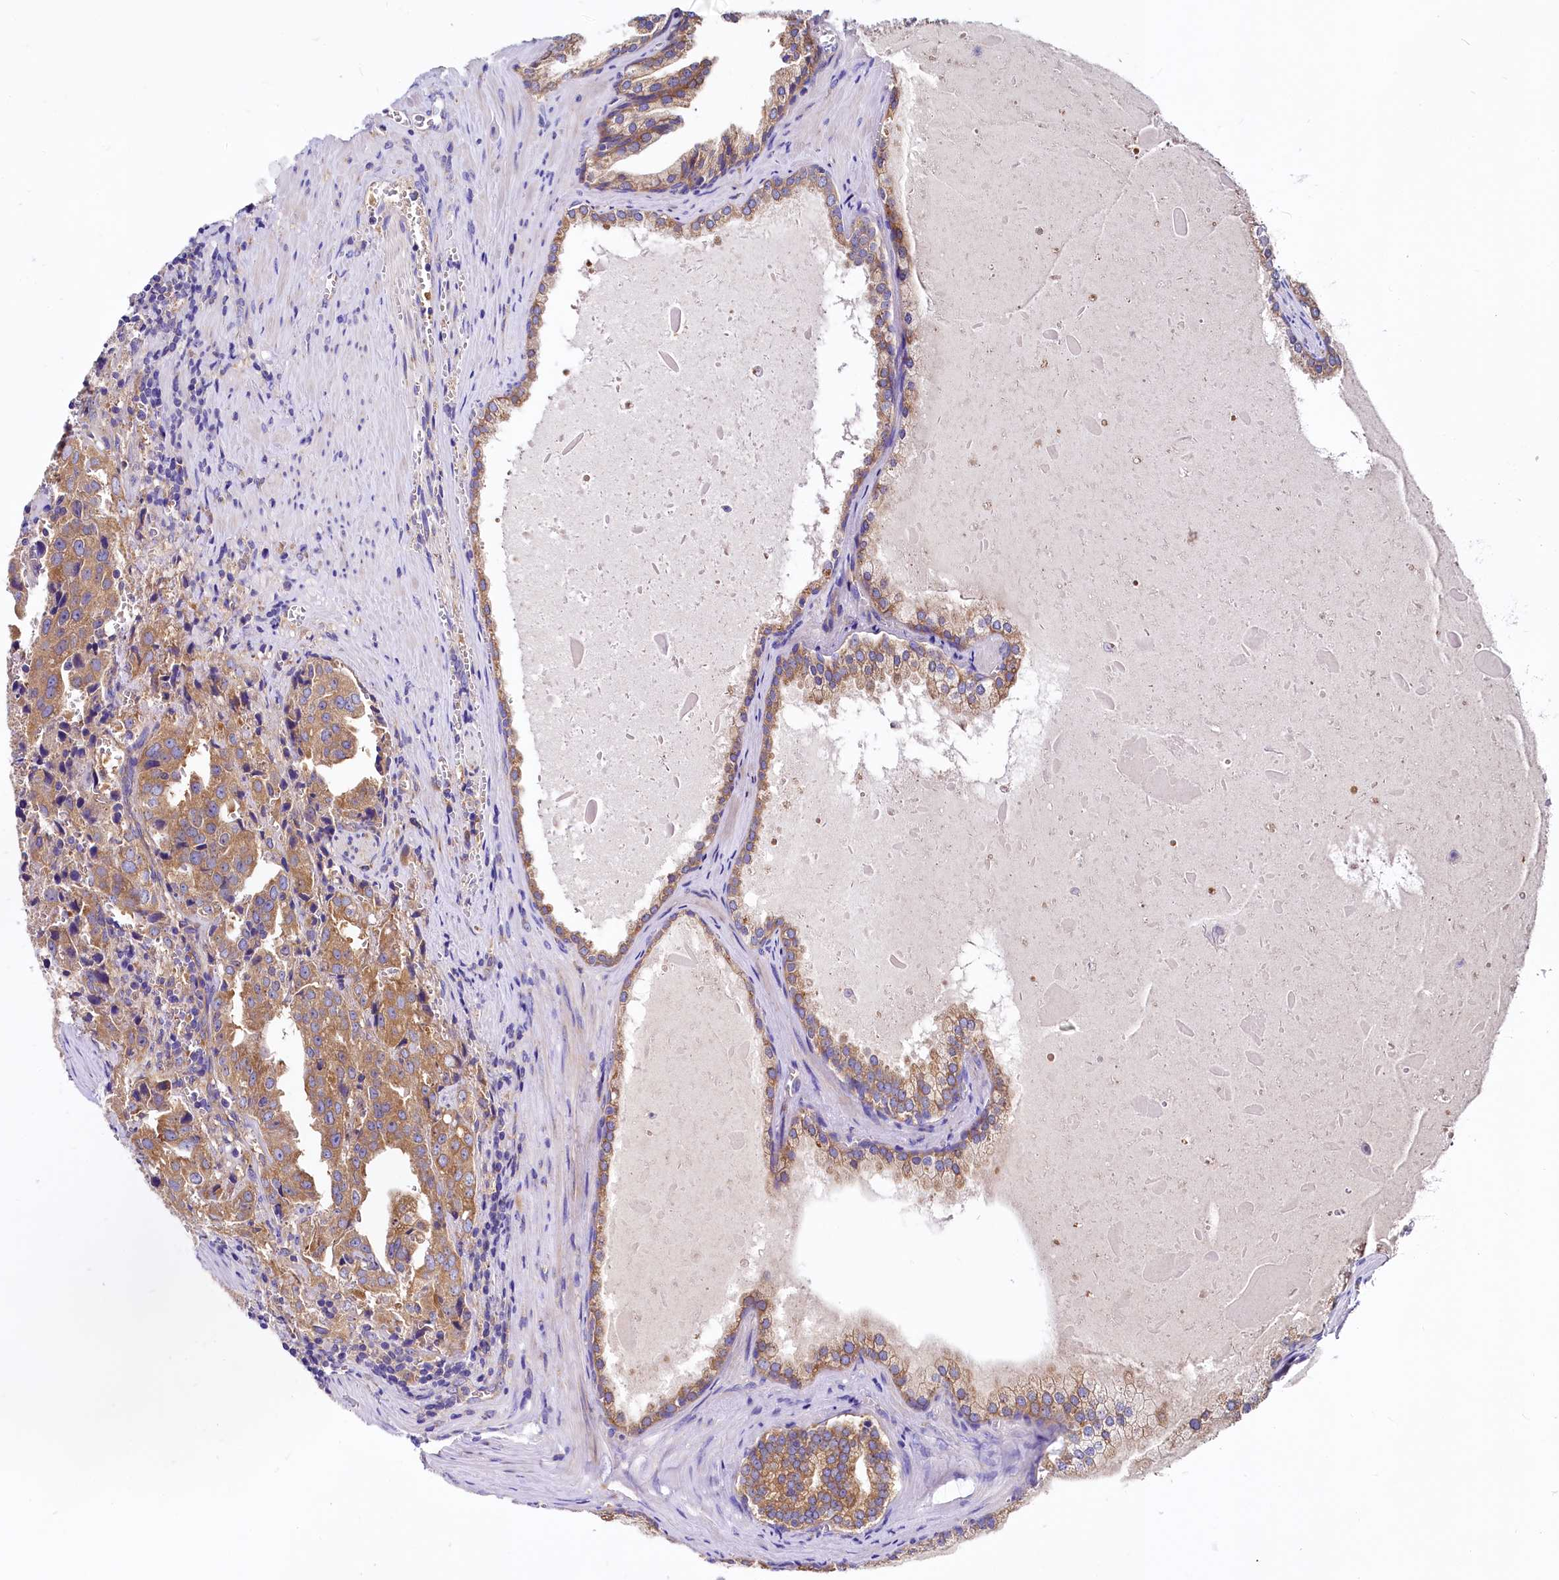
{"staining": {"intensity": "moderate", "quantity": ">75%", "location": "cytoplasmic/membranous"}, "tissue": "prostate cancer", "cell_type": "Tumor cells", "image_type": "cancer", "snomed": [{"axis": "morphology", "description": "Adenocarcinoma, High grade"}, {"axis": "topography", "description": "Prostate"}], "caption": "Immunohistochemistry histopathology image of human prostate high-grade adenocarcinoma stained for a protein (brown), which reveals medium levels of moderate cytoplasmic/membranous positivity in approximately >75% of tumor cells.", "gene": "QARS1", "patient": {"sex": "male", "age": 68}}